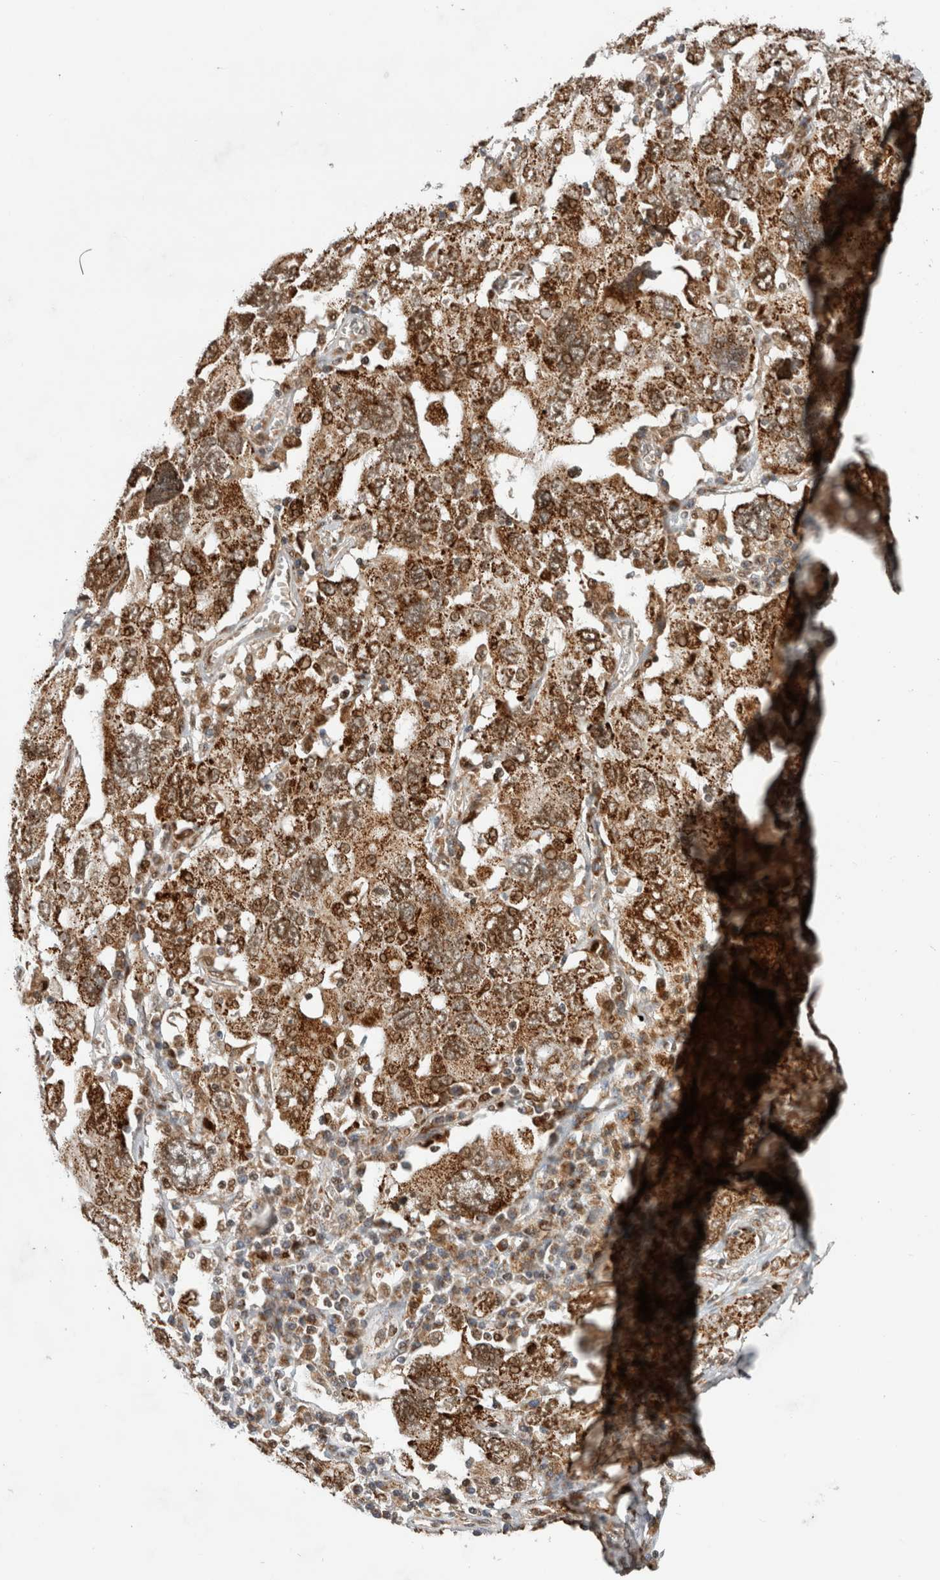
{"staining": {"intensity": "moderate", "quantity": ">75%", "location": "cytoplasmic/membranous,nuclear"}, "tissue": "ovarian cancer", "cell_type": "Tumor cells", "image_type": "cancer", "snomed": [{"axis": "morphology", "description": "Carcinoma, endometroid"}, {"axis": "topography", "description": "Ovary"}], "caption": "Immunohistochemistry (DAB) staining of ovarian cancer (endometroid carcinoma) reveals moderate cytoplasmic/membranous and nuclear protein expression in about >75% of tumor cells. (DAB (3,3'-diaminobenzidine) = brown stain, brightfield microscopy at high magnification).", "gene": "INSRR", "patient": {"sex": "female", "age": 62}}